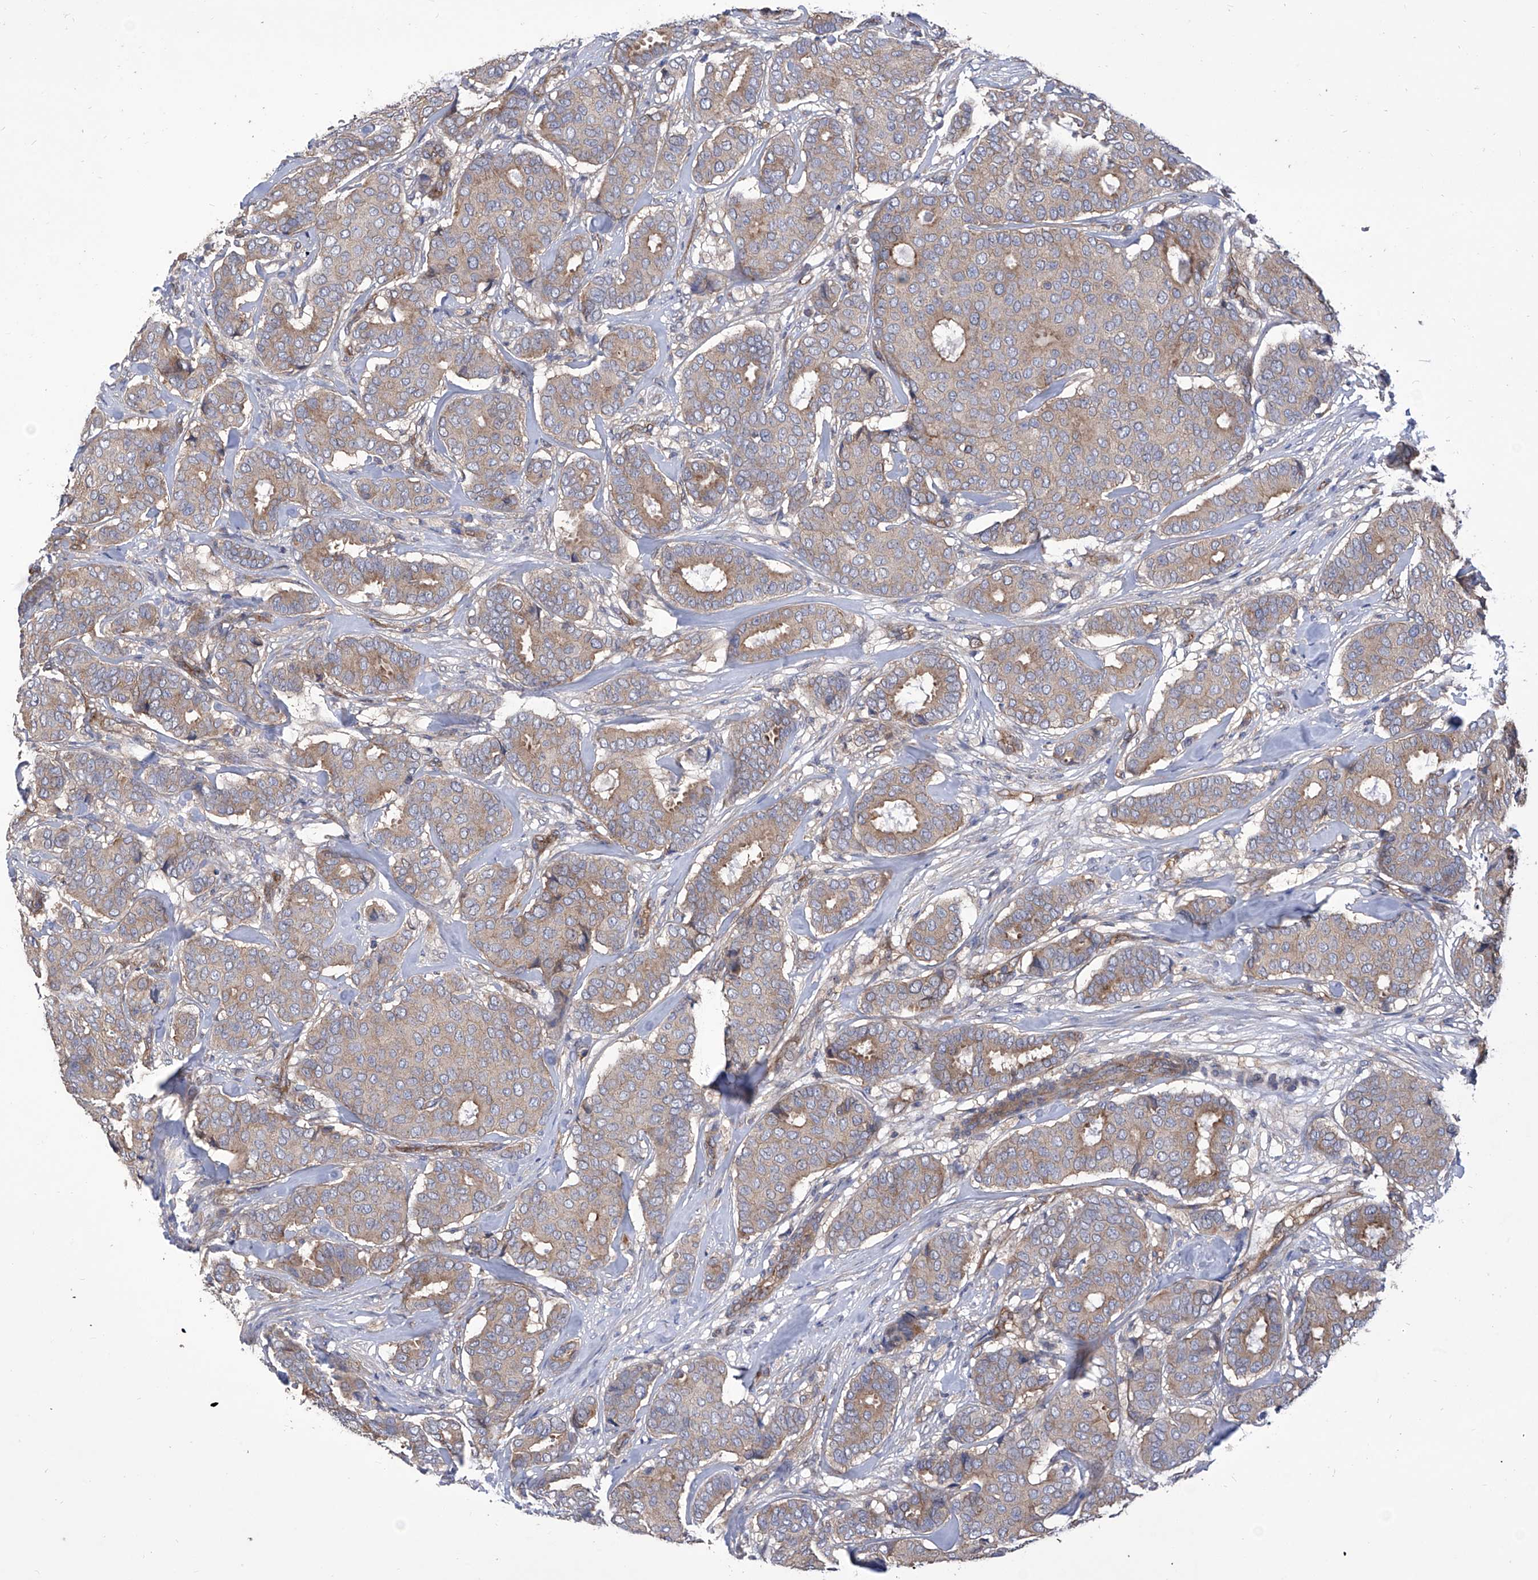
{"staining": {"intensity": "weak", "quantity": ">75%", "location": "cytoplasmic/membranous"}, "tissue": "breast cancer", "cell_type": "Tumor cells", "image_type": "cancer", "snomed": [{"axis": "morphology", "description": "Duct carcinoma"}, {"axis": "topography", "description": "Breast"}], "caption": "This histopathology image exhibits immunohistochemistry staining of breast infiltrating ductal carcinoma, with low weak cytoplasmic/membranous expression in about >75% of tumor cells.", "gene": "TJAP1", "patient": {"sex": "female", "age": 75}}